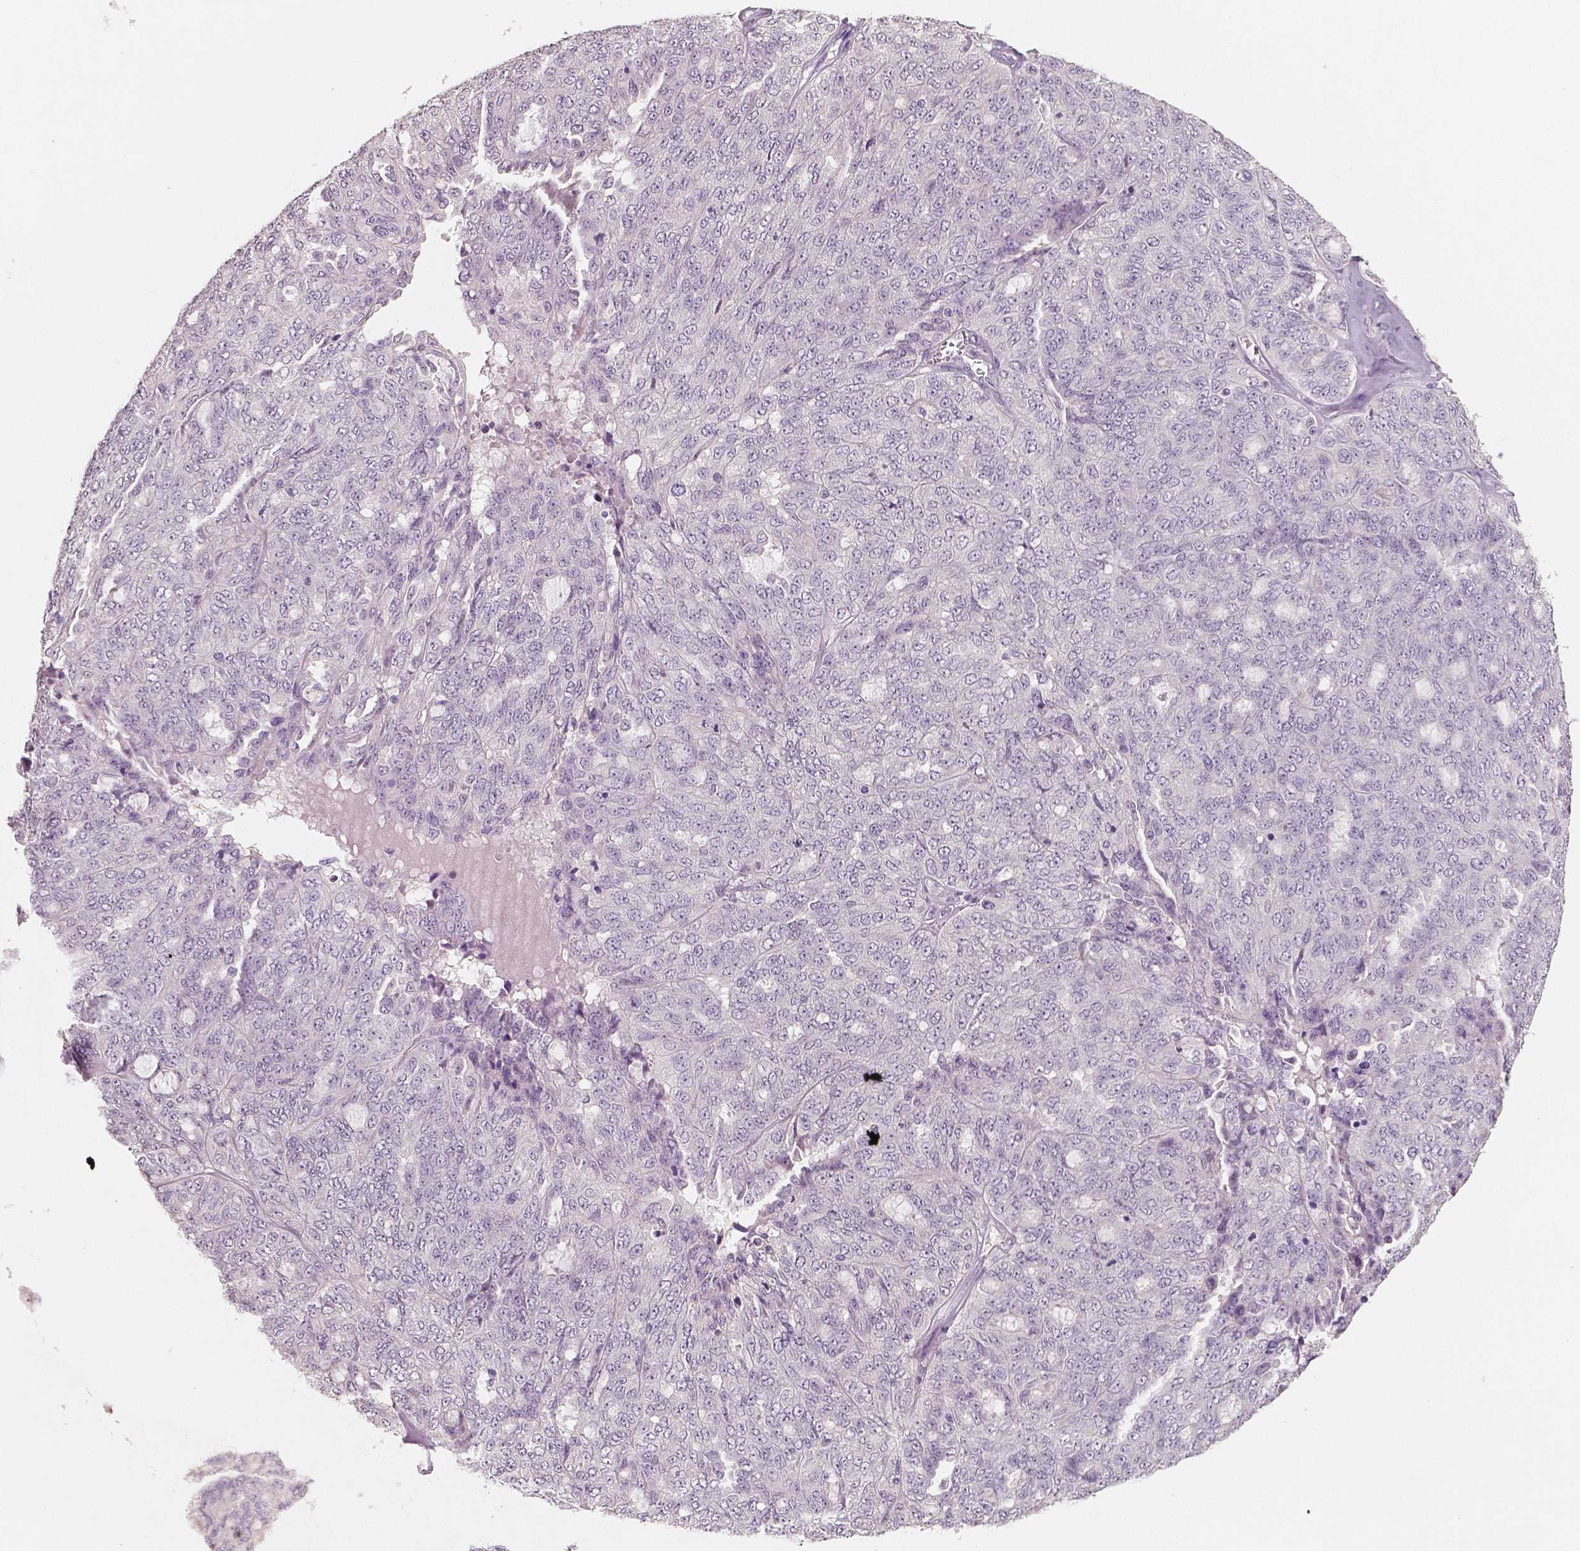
{"staining": {"intensity": "negative", "quantity": "none", "location": "none"}, "tissue": "ovarian cancer", "cell_type": "Tumor cells", "image_type": "cancer", "snomed": [{"axis": "morphology", "description": "Cystadenocarcinoma, serous, NOS"}, {"axis": "topography", "description": "Ovary"}], "caption": "Tumor cells are negative for brown protein staining in ovarian serous cystadenocarcinoma. Nuclei are stained in blue.", "gene": "RNASE7", "patient": {"sex": "female", "age": 71}}